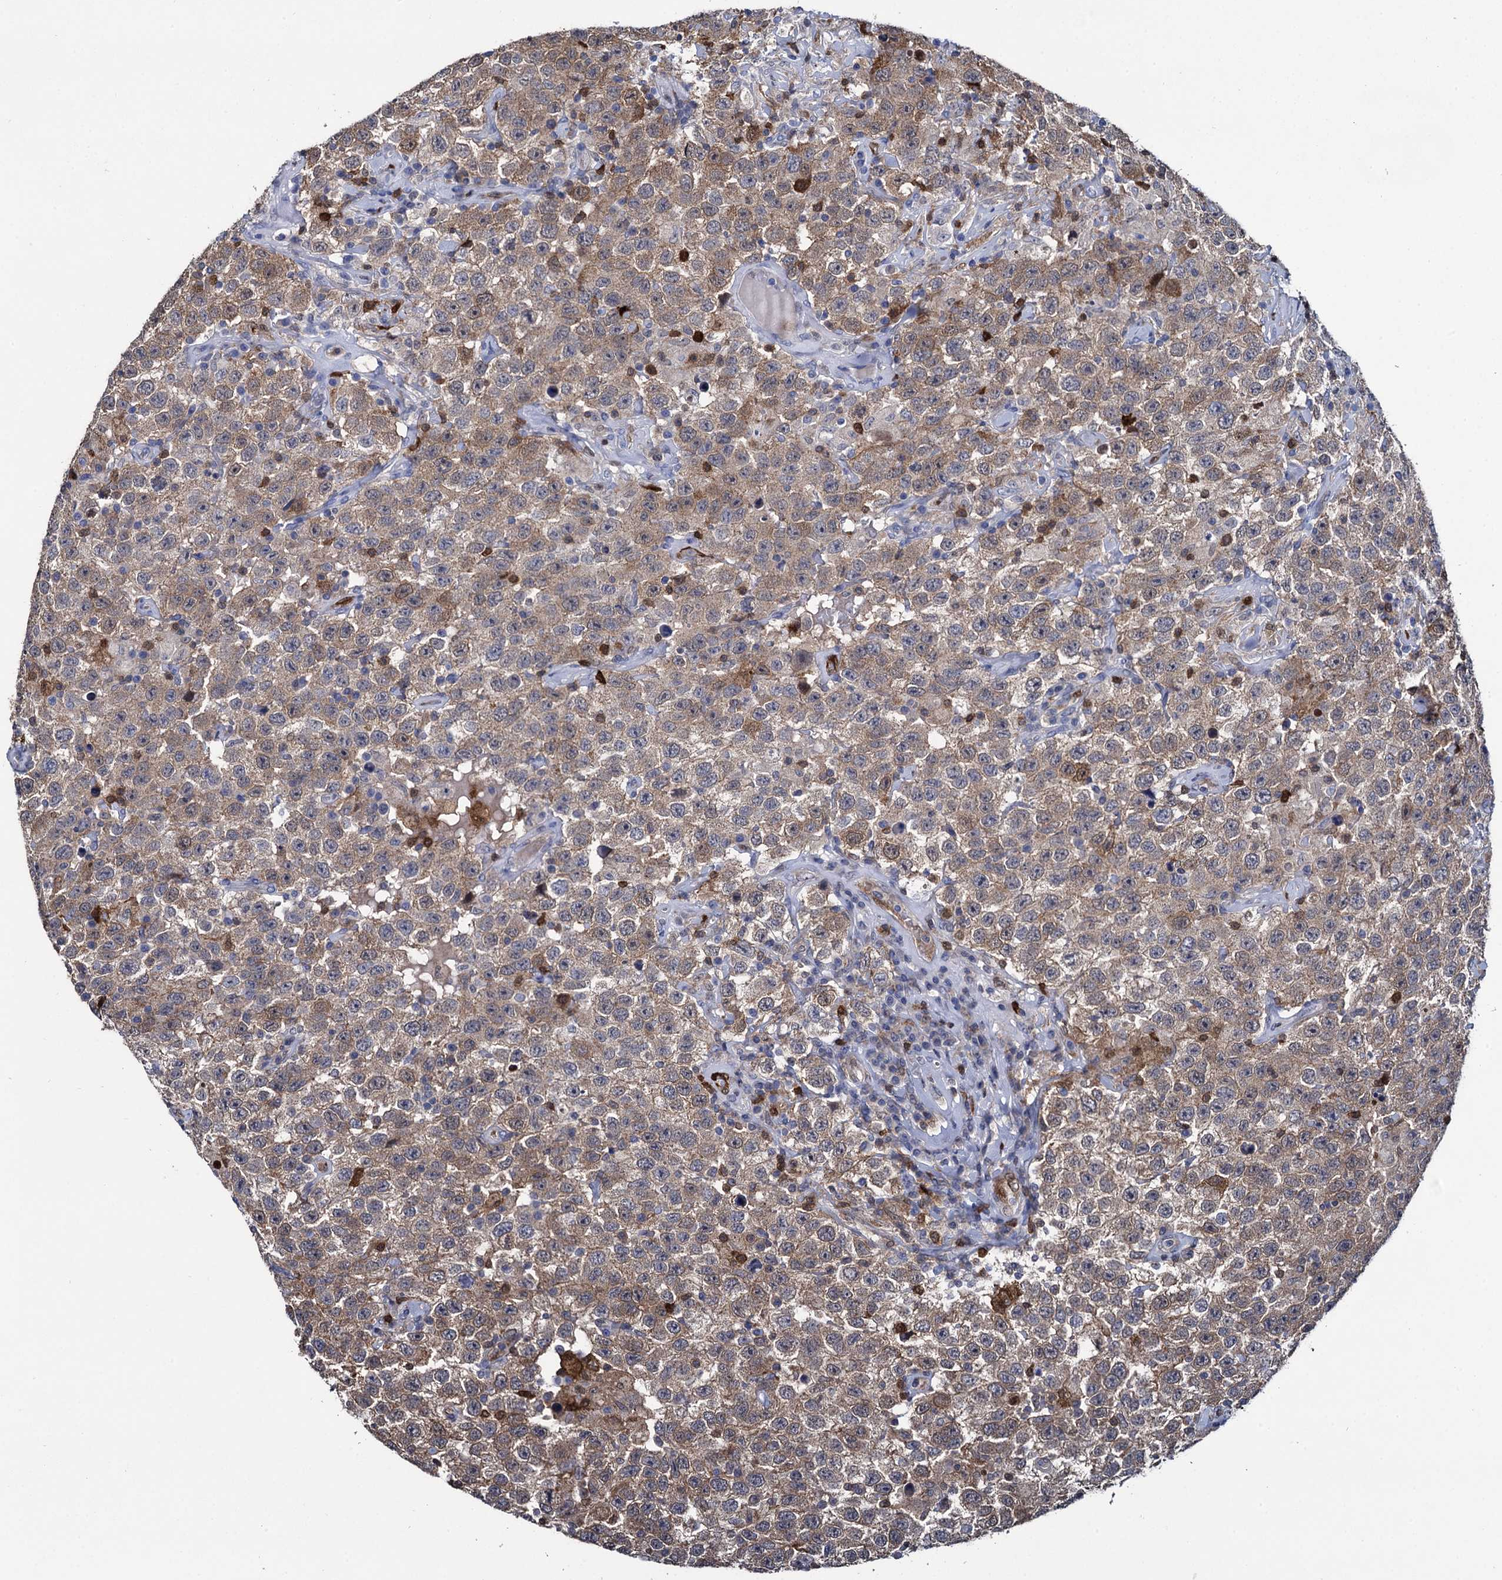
{"staining": {"intensity": "moderate", "quantity": ">75%", "location": "cytoplasmic/membranous"}, "tissue": "testis cancer", "cell_type": "Tumor cells", "image_type": "cancer", "snomed": [{"axis": "morphology", "description": "Seminoma, NOS"}, {"axis": "topography", "description": "Testis"}], "caption": "Tumor cells display medium levels of moderate cytoplasmic/membranous positivity in about >75% of cells in testis cancer.", "gene": "FABP5", "patient": {"sex": "male", "age": 41}}